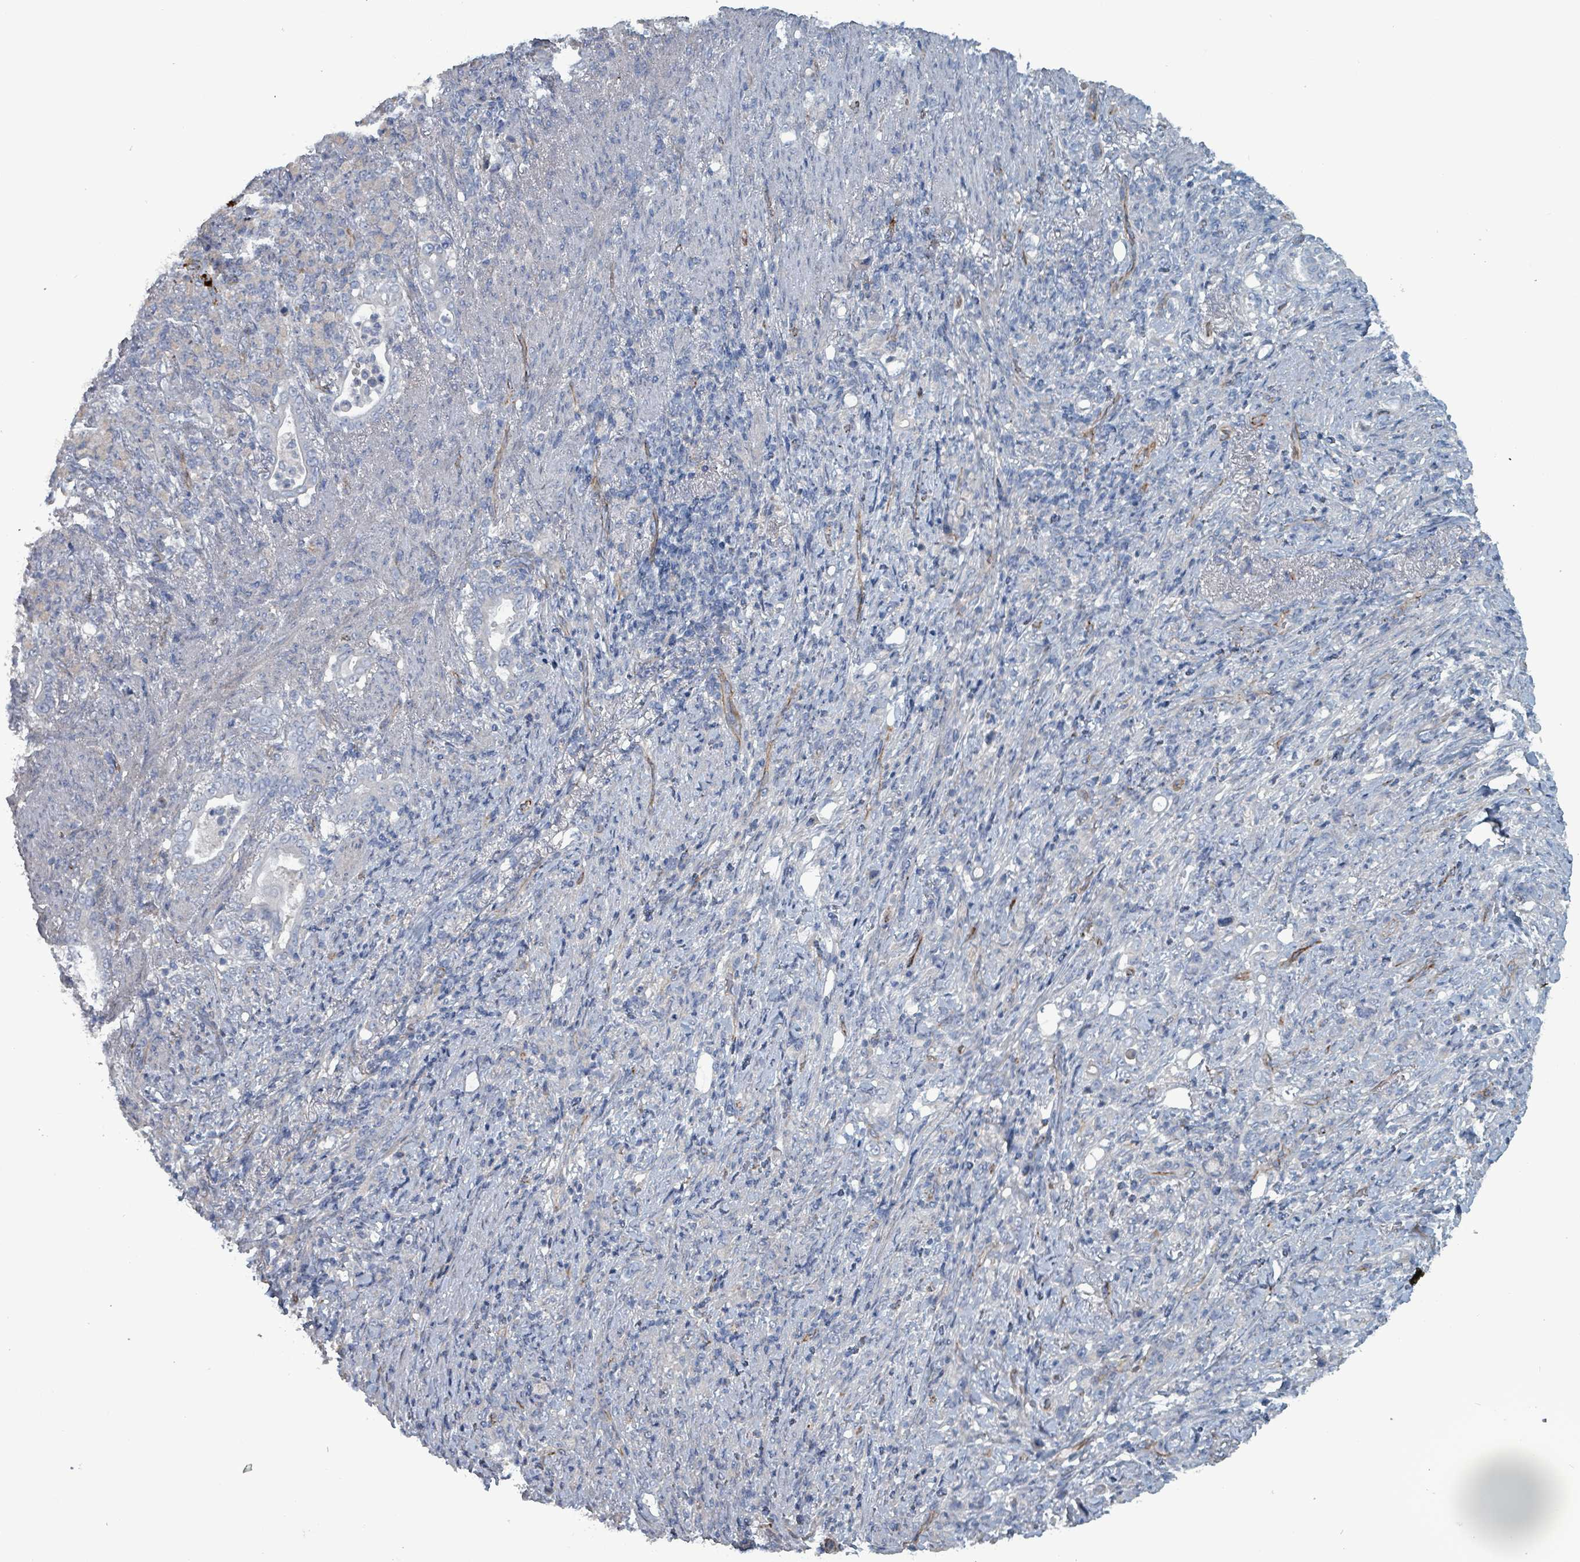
{"staining": {"intensity": "negative", "quantity": "none", "location": "none"}, "tissue": "stomach cancer", "cell_type": "Tumor cells", "image_type": "cancer", "snomed": [{"axis": "morphology", "description": "Normal tissue, NOS"}, {"axis": "morphology", "description": "Adenocarcinoma, NOS"}, {"axis": "topography", "description": "Stomach"}], "caption": "Immunohistochemistry of human adenocarcinoma (stomach) displays no staining in tumor cells.", "gene": "TAAR5", "patient": {"sex": "female", "age": 79}}